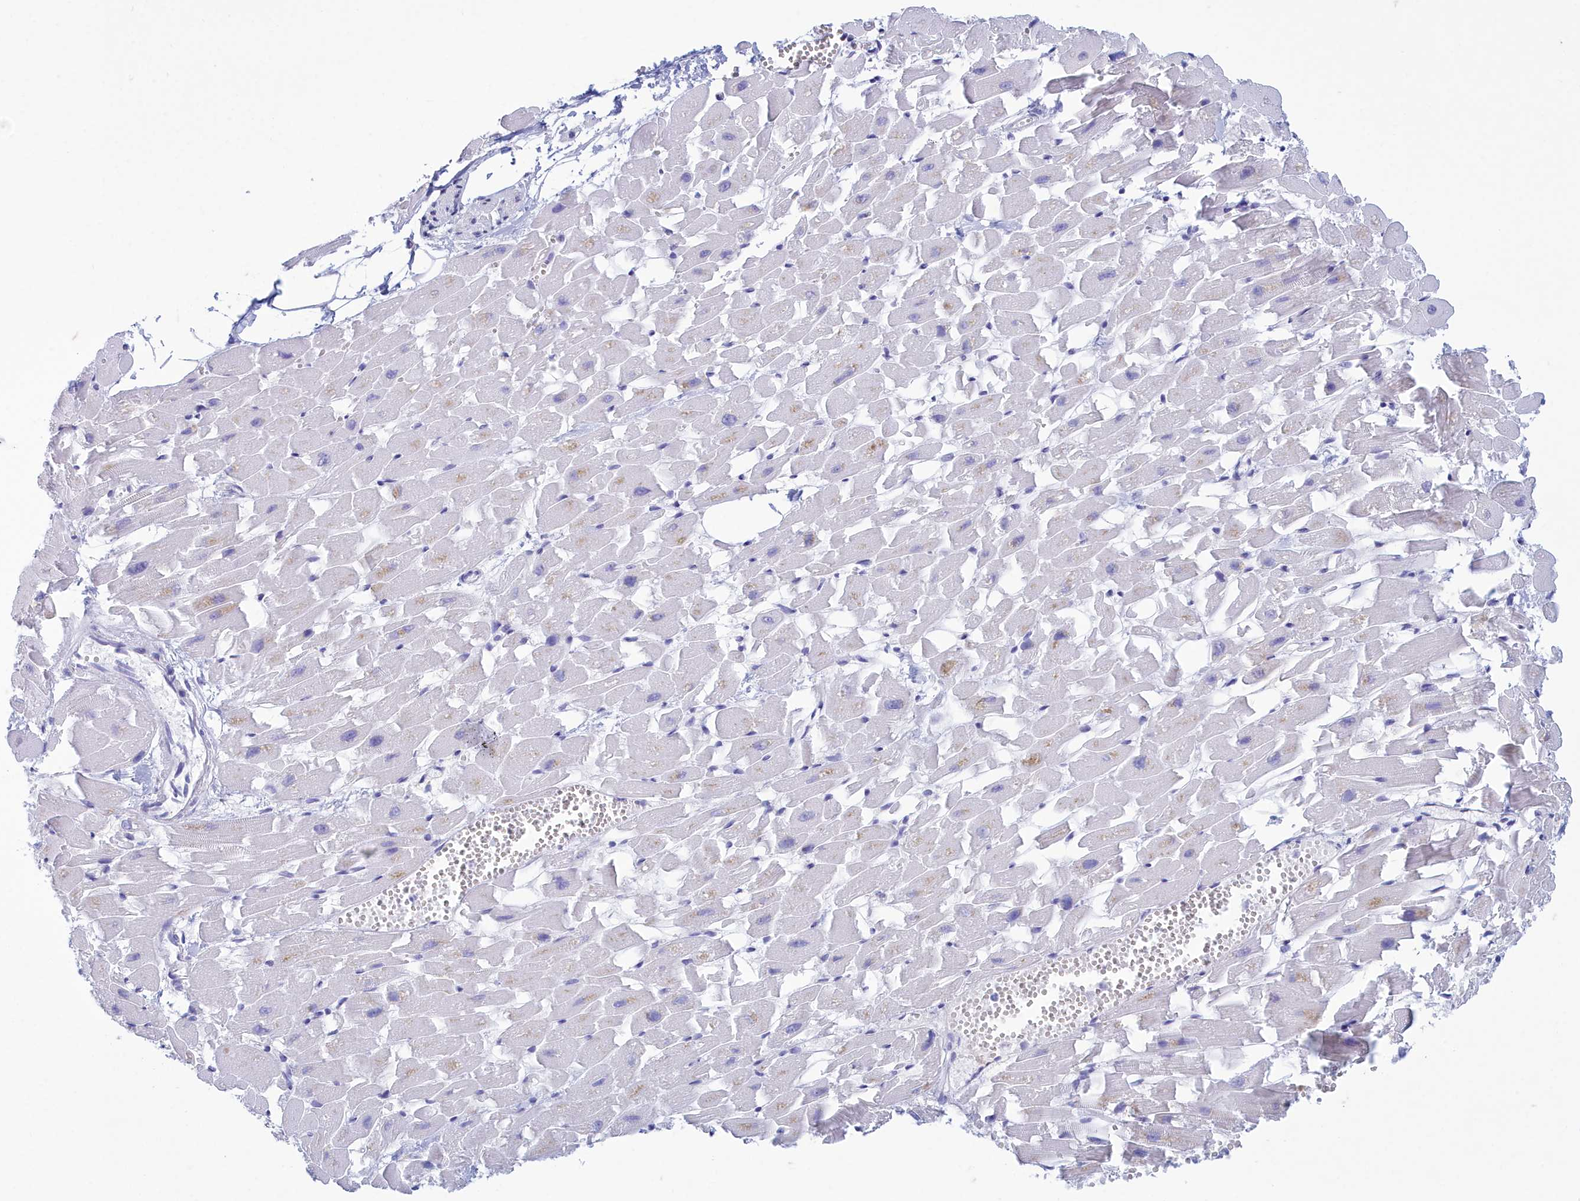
{"staining": {"intensity": "weak", "quantity": "<25%", "location": "cytoplasmic/membranous"}, "tissue": "heart muscle", "cell_type": "Cardiomyocytes", "image_type": "normal", "snomed": [{"axis": "morphology", "description": "Normal tissue, NOS"}, {"axis": "topography", "description": "Heart"}], "caption": "High power microscopy image of an IHC image of normal heart muscle, revealing no significant positivity in cardiomyocytes.", "gene": "TMEM97", "patient": {"sex": "female", "age": 64}}